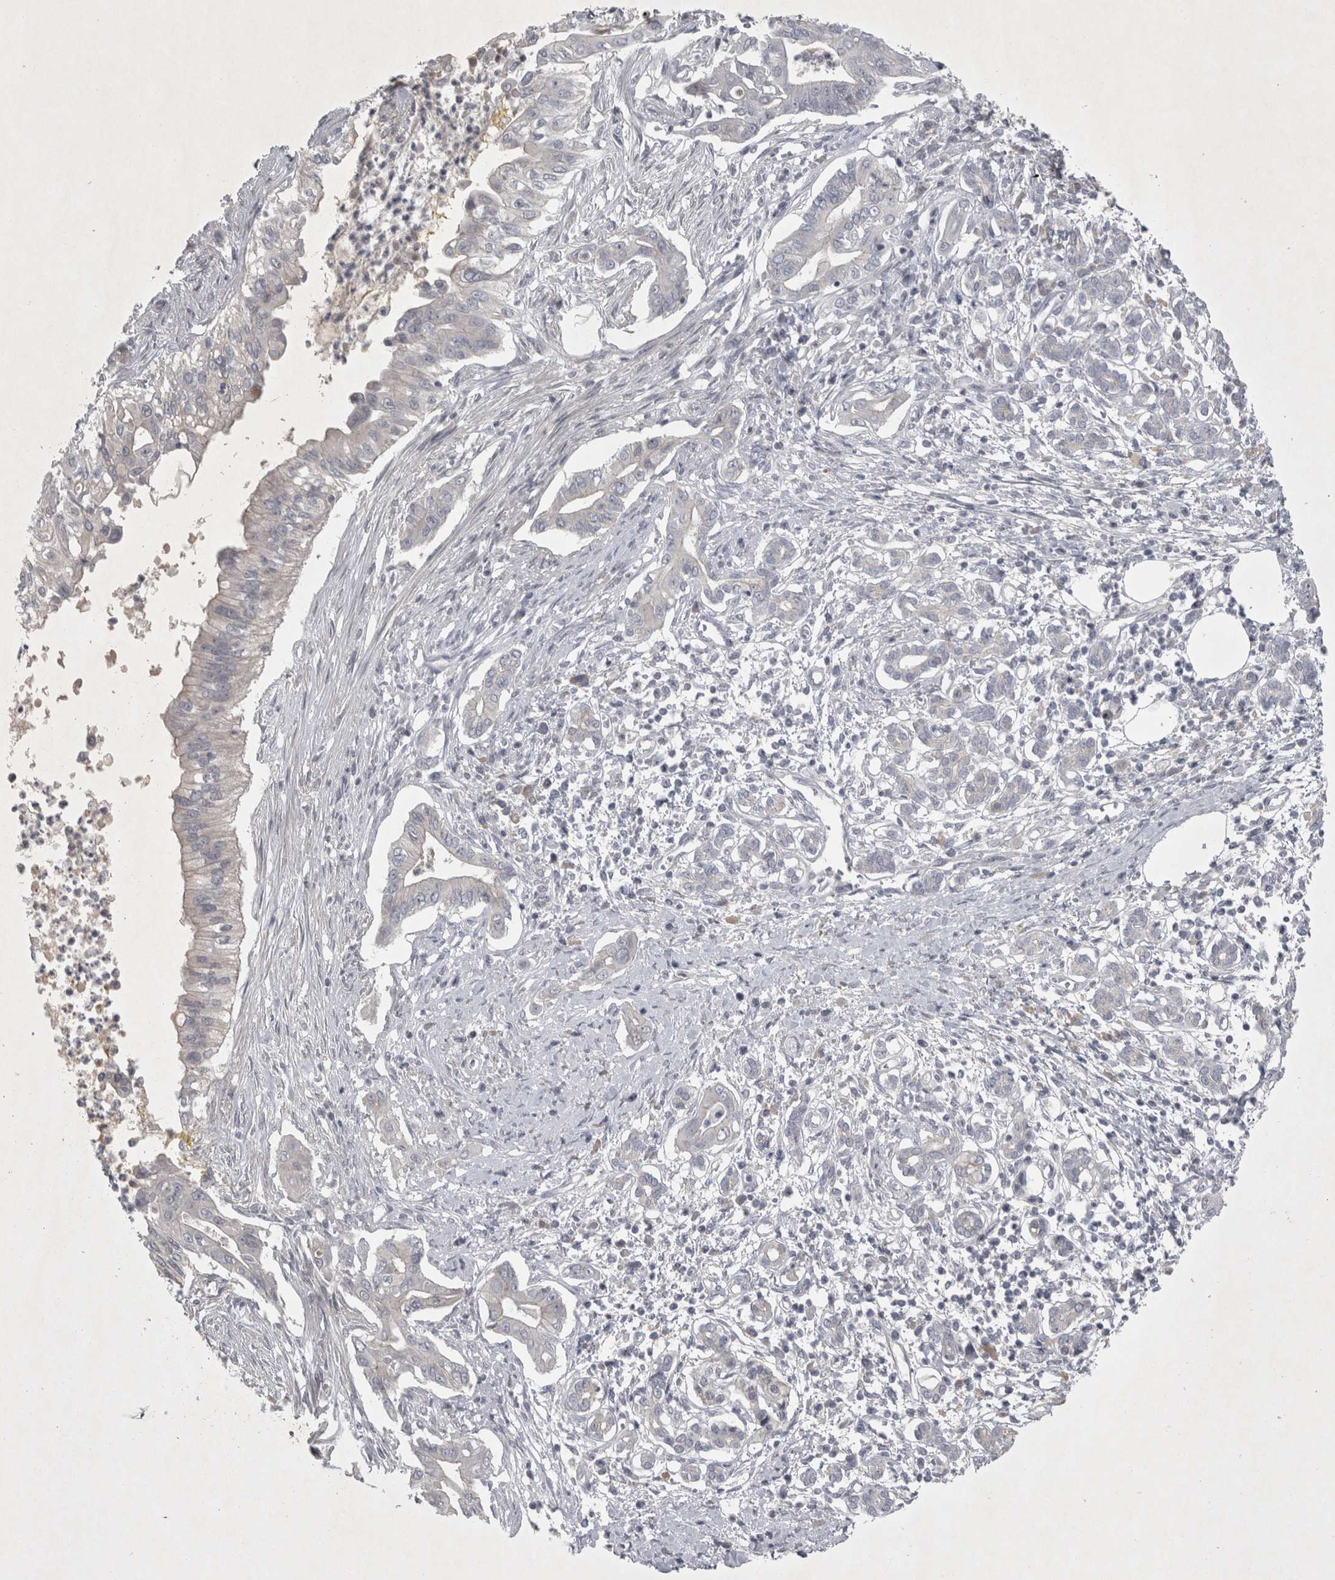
{"staining": {"intensity": "negative", "quantity": "none", "location": "none"}, "tissue": "pancreatic cancer", "cell_type": "Tumor cells", "image_type": "cancer", "snomed": [{"axis": "morphology", "description": "Adenocarcinoma, NOS"}, {"axis": "topography", "description": "Pancreas"}], "caption": "This is a micrograph of immunohistochemistry (IHC) staining of pancreatic cancer, which shows no staining in tumor cells.", "gene": "ENPP7", "patient": {"sex": "male", "age": 58}}